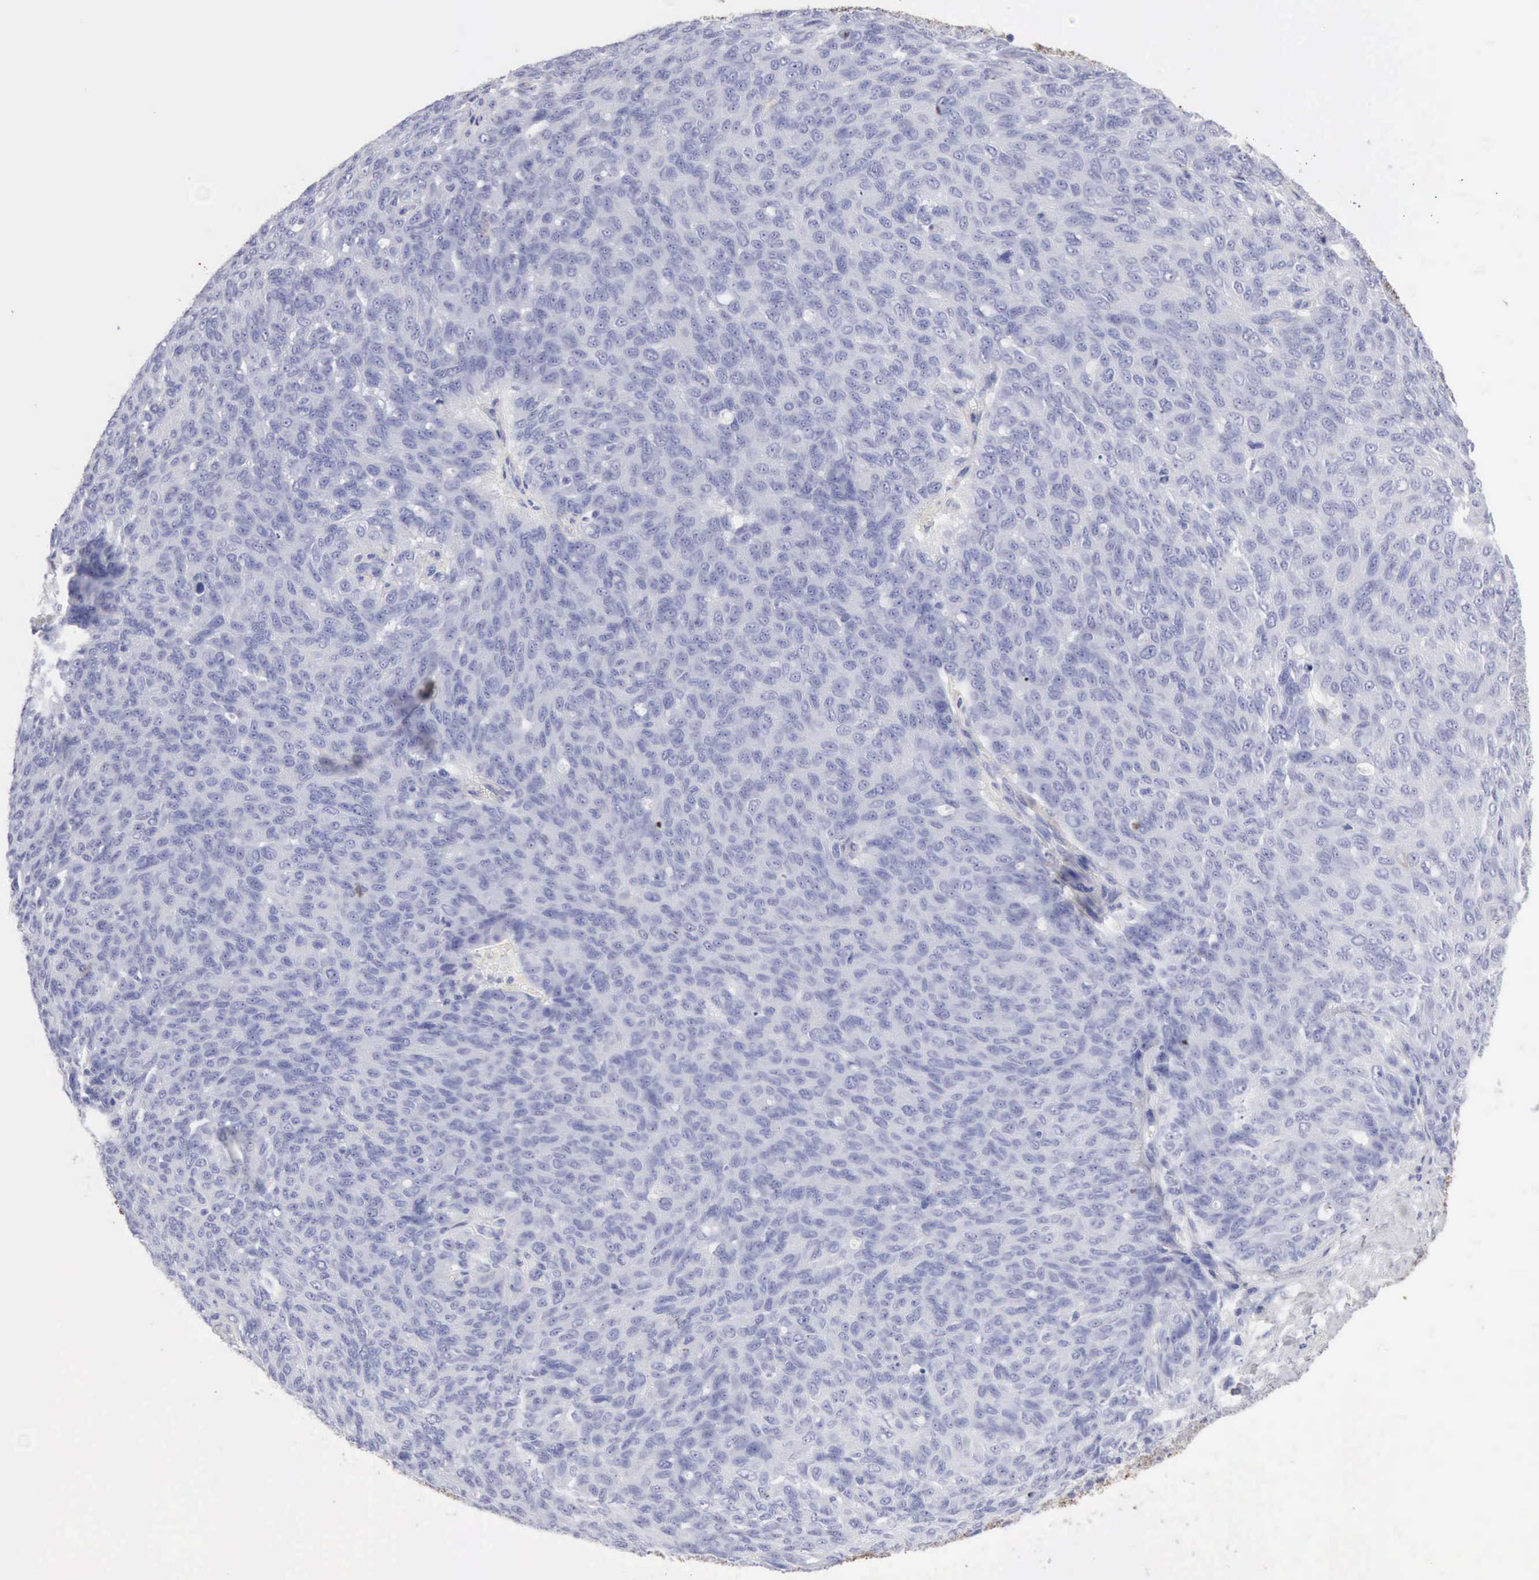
{"staining": {"intensity": "negative", "quantity": "none", "location": "none"}, "tissue": "ovarian cancer", "cell_type": "Tumor cells", "image_type": "cancer", "snomed": [{"axis": "morphology", "description": "Carcinoma, endometroid"}, {"axis": "topography", "description": "Ovary"}], "caption": "Ovarian cancer stained for a protein using immunohistochemistry (IHC) exhibits no staining tumor cells.", "gene": "KRT5", "patient": {"sex": "female", "age": 60}}